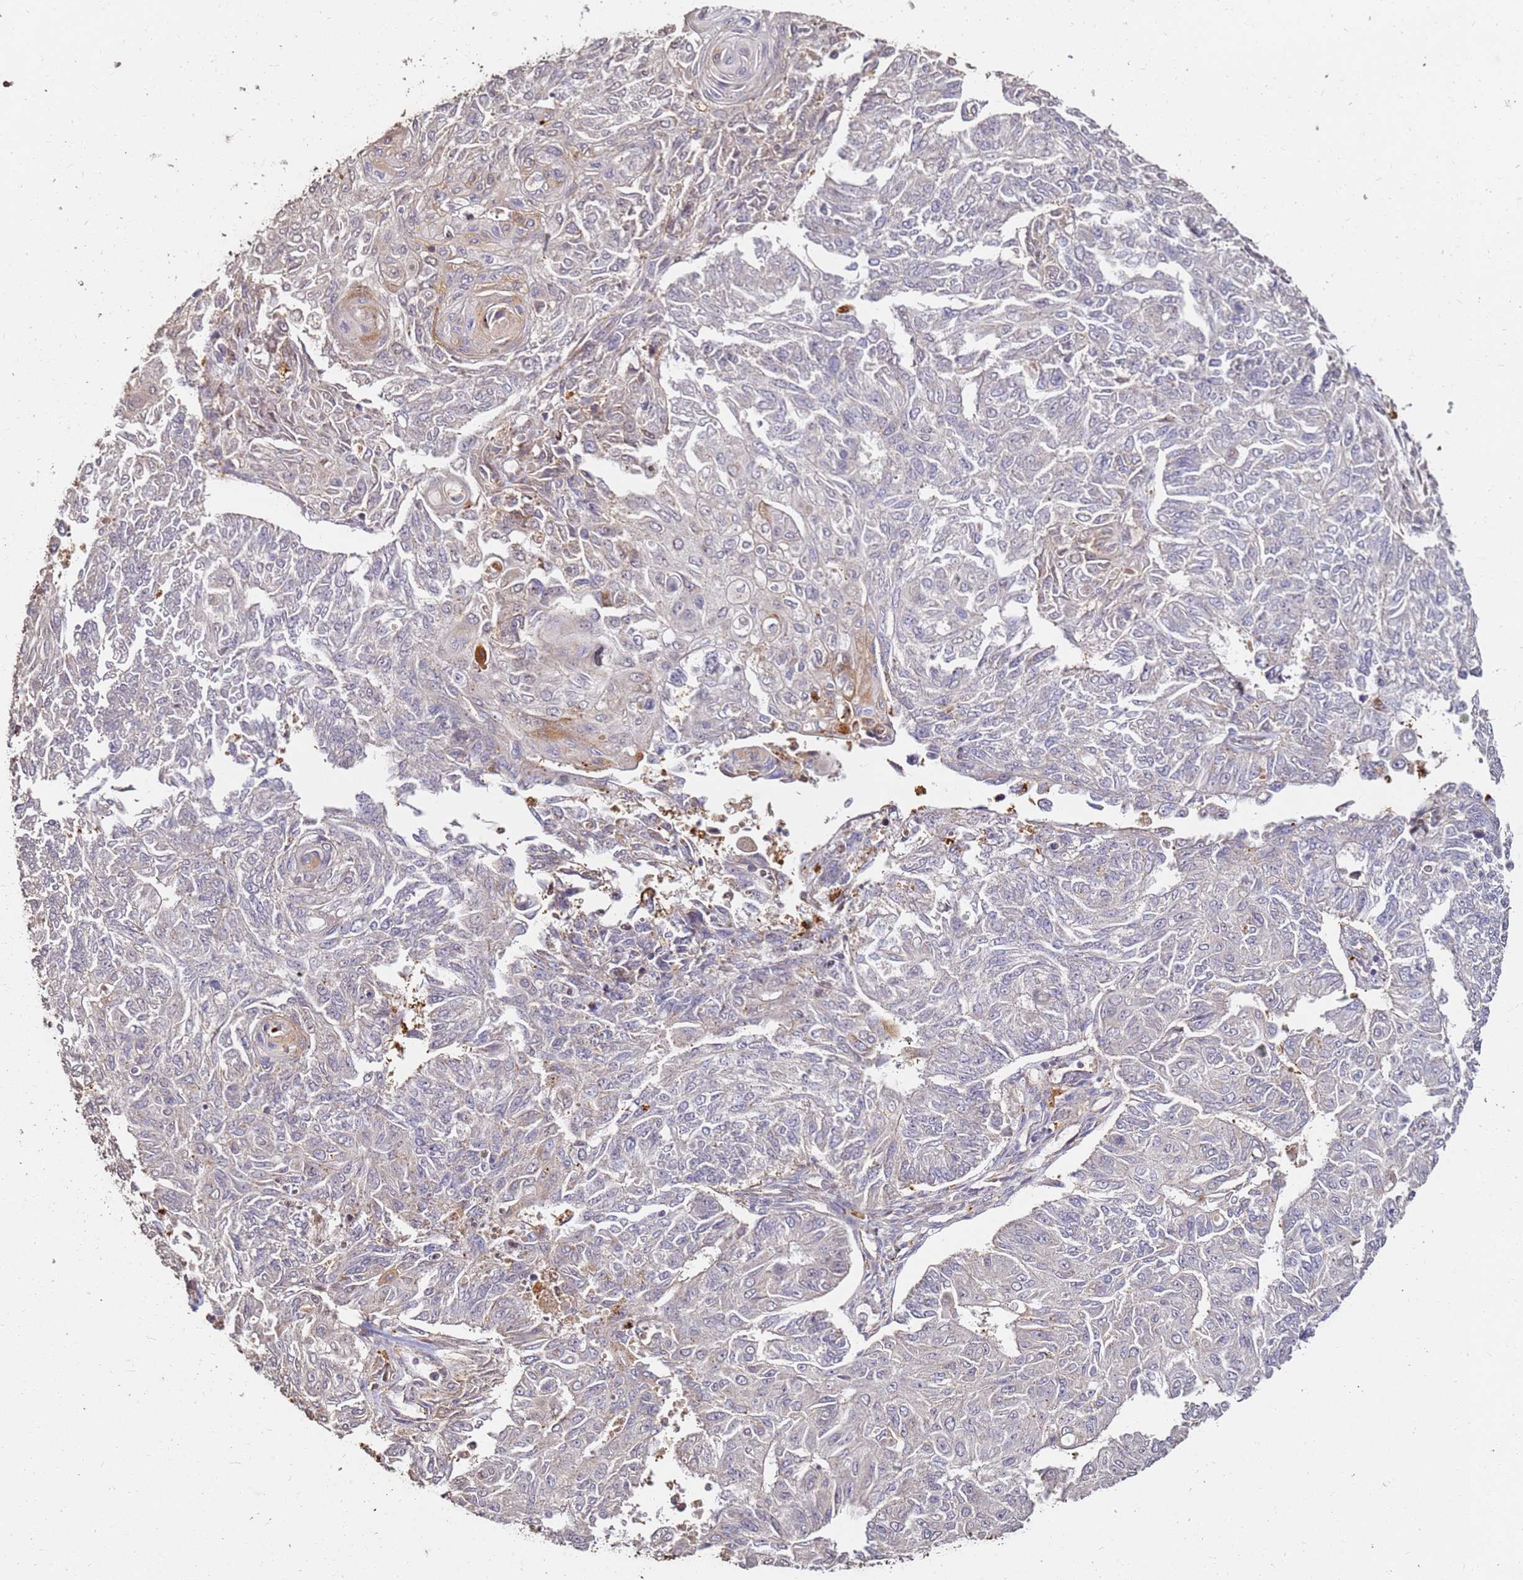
{"staining": {"intensity": "negative", "quantity": "none", "location": "none"}, "tissue": "endometrial cancer", "cell_type": "Tumor cells", "image_type": "cancer", "snomed": [{"axis": "morphology", "description": "Adenocarcinoma, NOS"}, {"axis": "topography", "description": "Endometrium"}], "caption": "Human endometrial adenocarcinoma stained for a protein using IHC displays no staining in tumor cells.", "gene": "DVL3", "patient": {"sex": "female", "age": 32}}